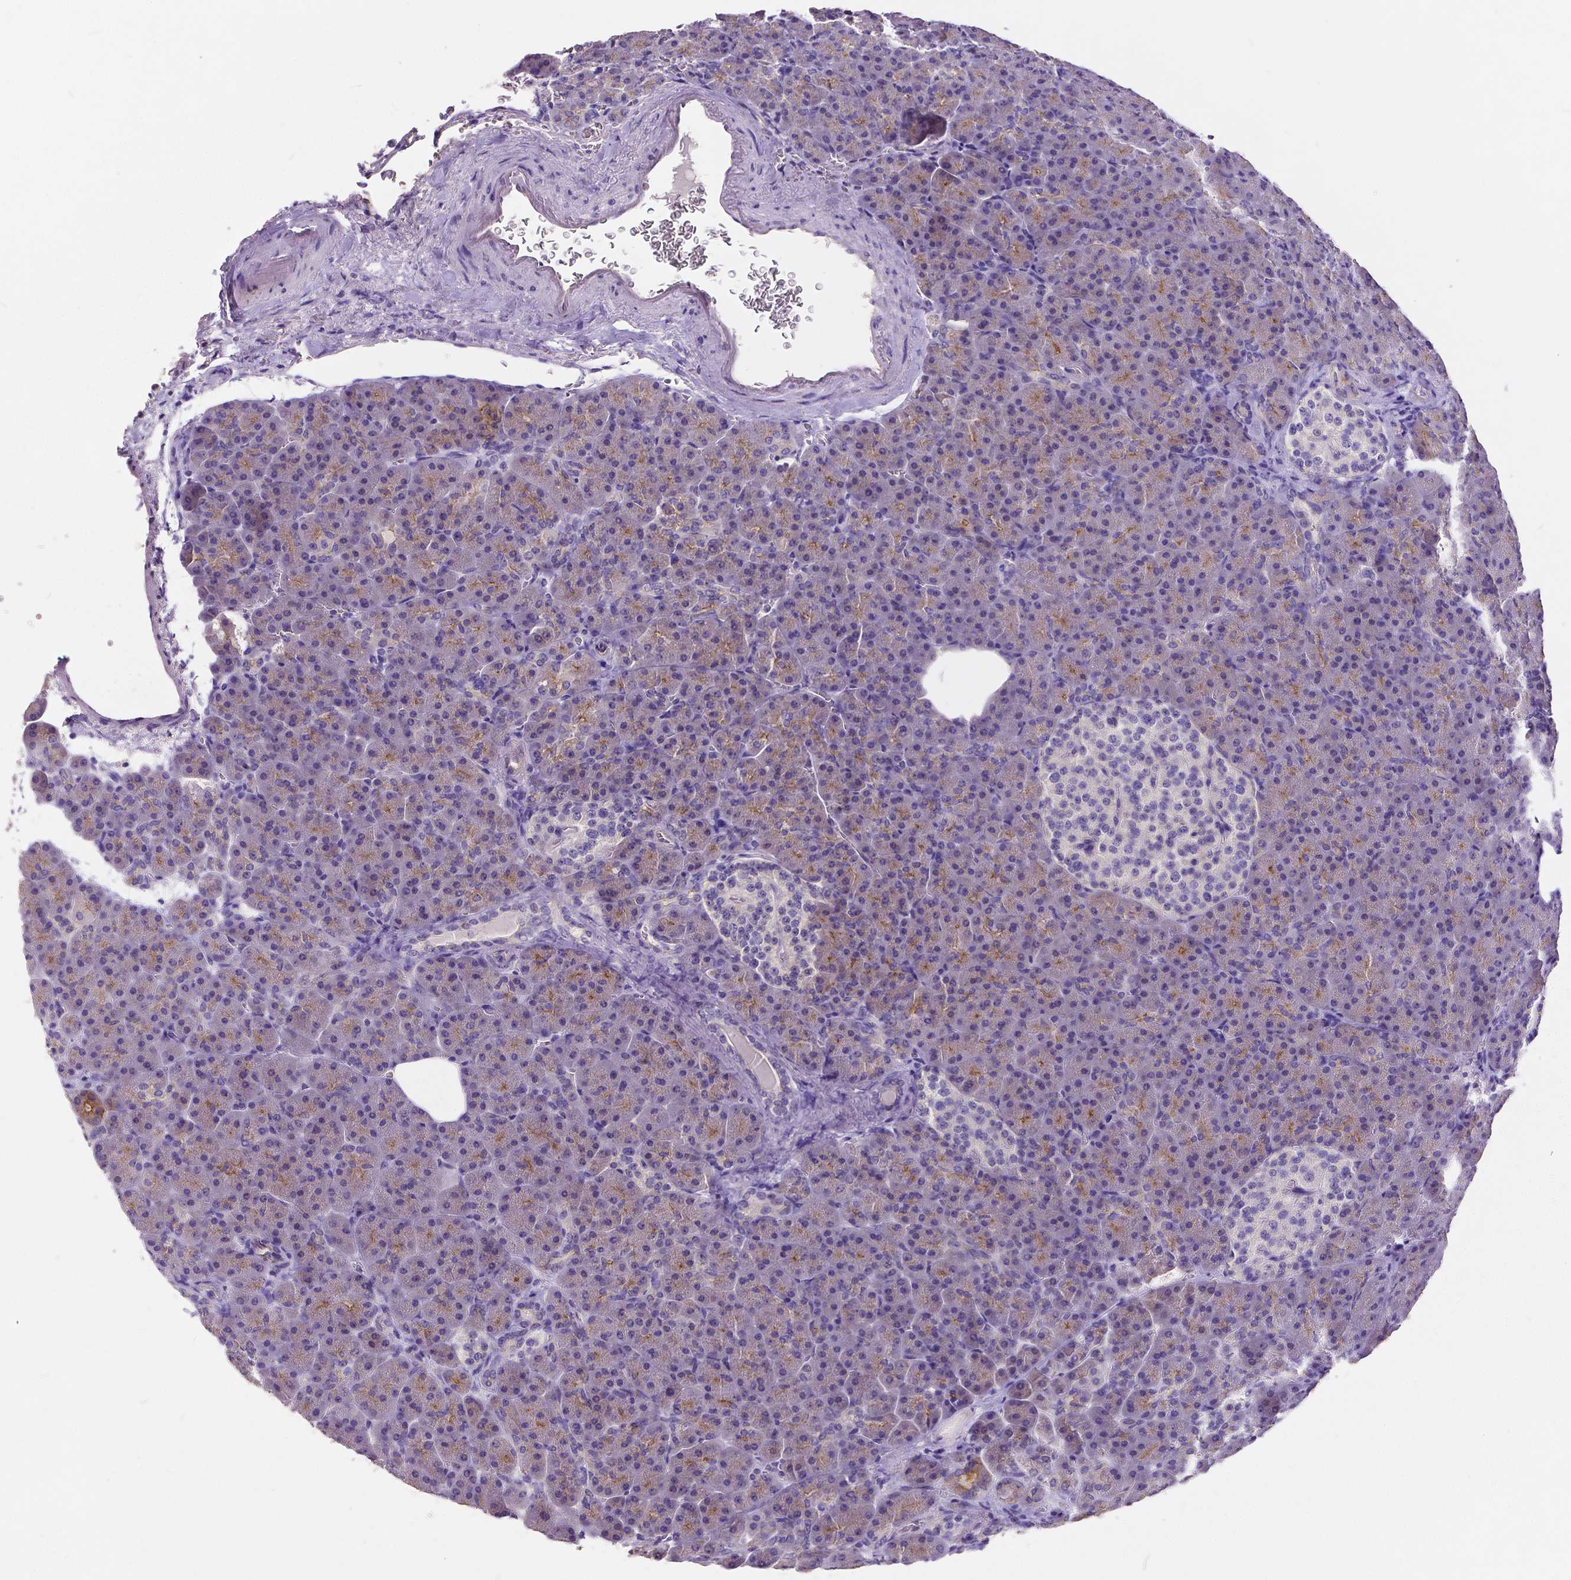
{"staining": {"intensity": "moderate", "quantity": ">75%", "location": "cytoplasmic/membranous"}, "tissue": "pancreas", "cell_type": "Exocrine glandular cells", "image_type": "normal", "snomed": [{"axis": "morphology", "description": "Normal tissue, NOS"}, {"axis": "topography", "description": "Pancreas"}], "caption": "Immunohistochemical staining of unremarkable pancreas displays >75% levels of moderate cytoplasmic/membranous protein expression in approximately >75% of exocrine glandular cells.", "gene": "OCLN", "patient": {"sex": "female", "age": 74}}